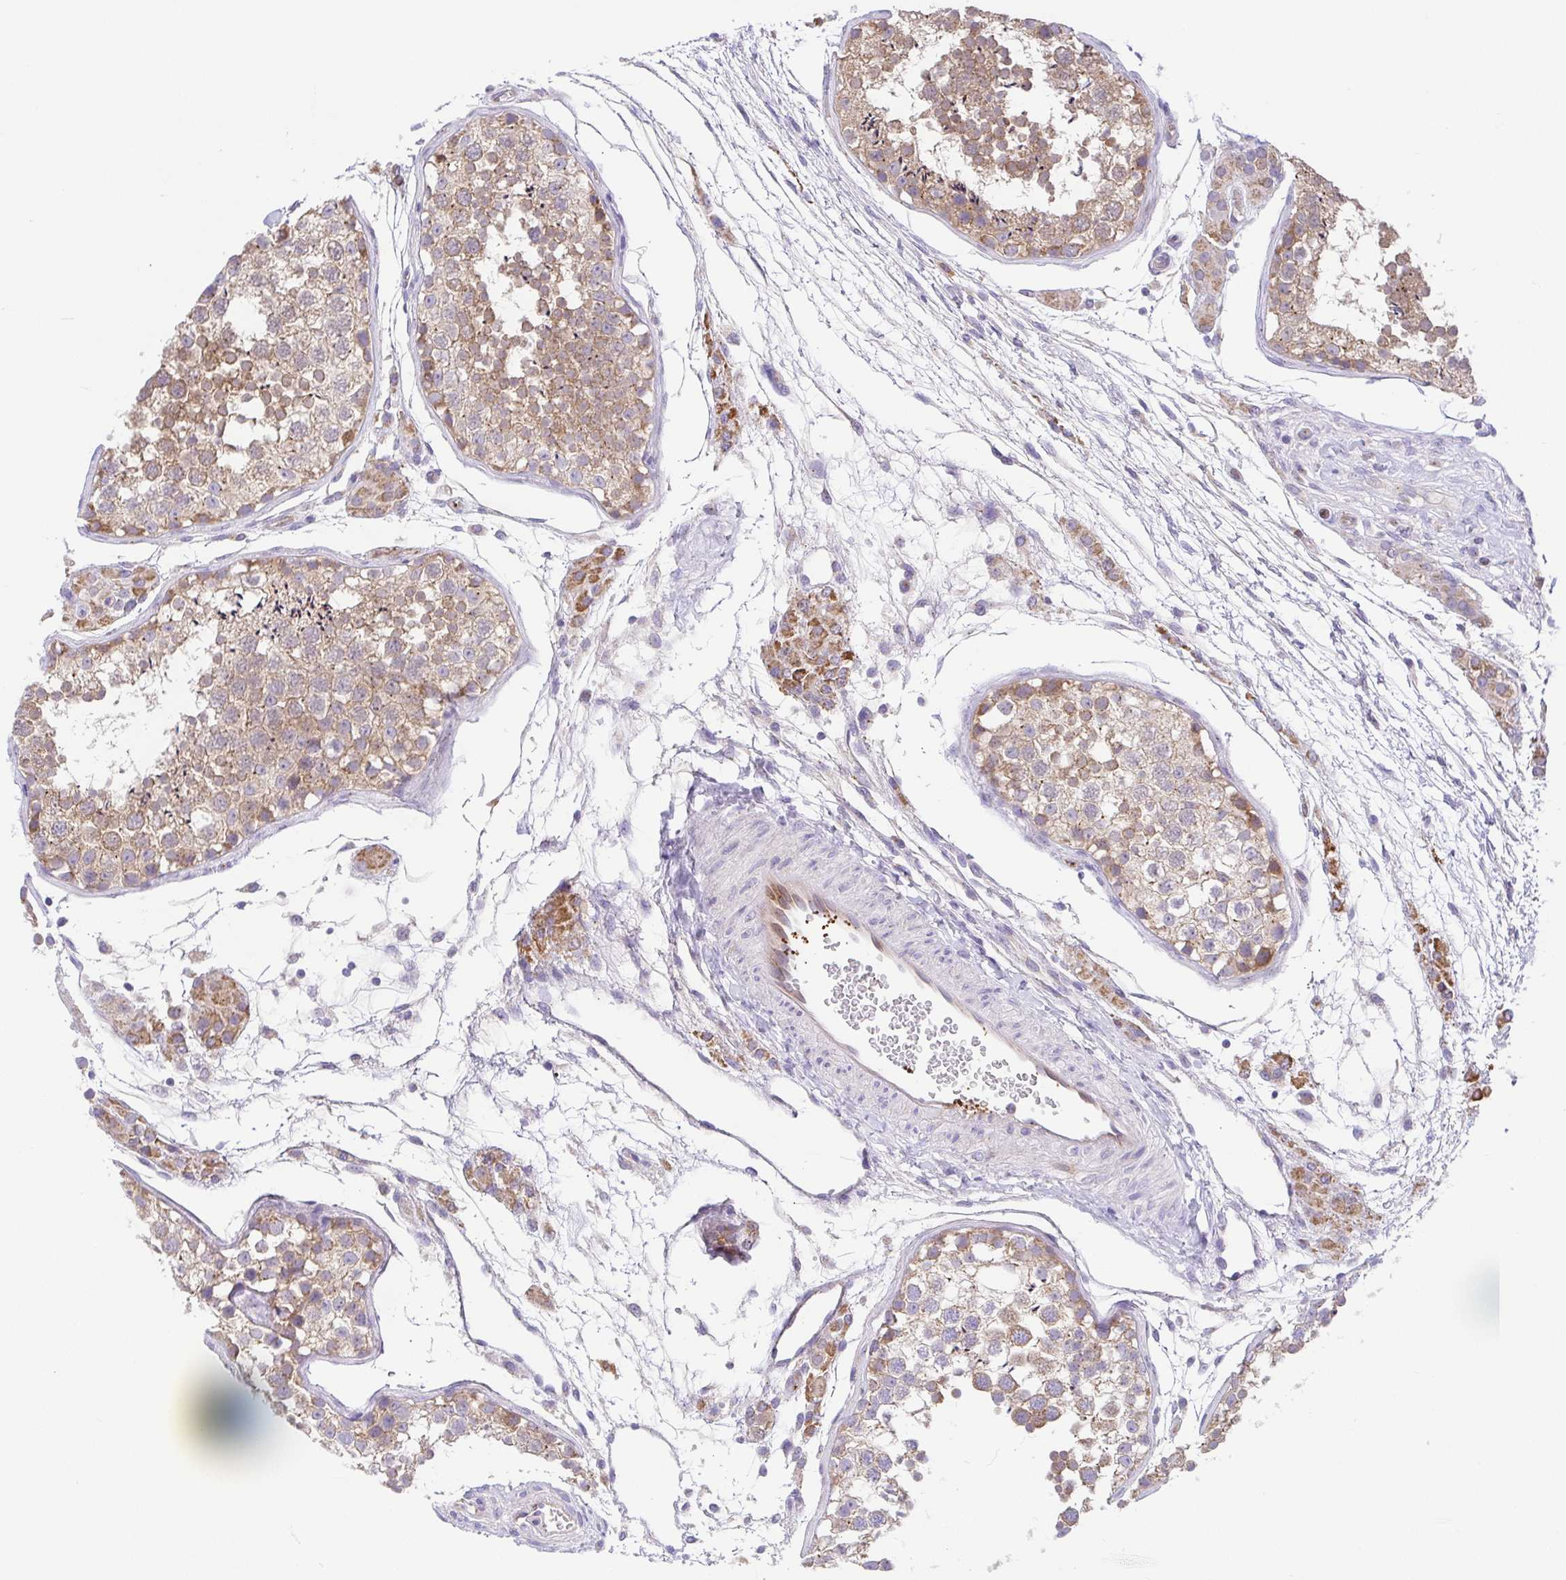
{"staining": {"intensity": "moderate", "quantity": ">75%", "location": "cytoplasmic/membranous"}, "tissue": "testis", "cell_type": "Cells in seminiferous ducts", "image_type": "normal", "snomed": [{"axis": "morphology", "description": "Normal tissue, NOS"}, {"axis": "morphology", "description": "Seminoma, NOS"}, {"axis": "topography", "description": "Testis"}], "caption": "Normal testis demonstrates moderate cytoplasmic/membranous positivity in about >75% of cells in seminiferous ducts, visualized by immunohistochemistry. Using DAB (brown) and hematoxylin (blue) stains, captured at high magnification using brightfield microscopy.", "gene": "SLC13A1", "patient": {"sex": "male", "age": 29}}